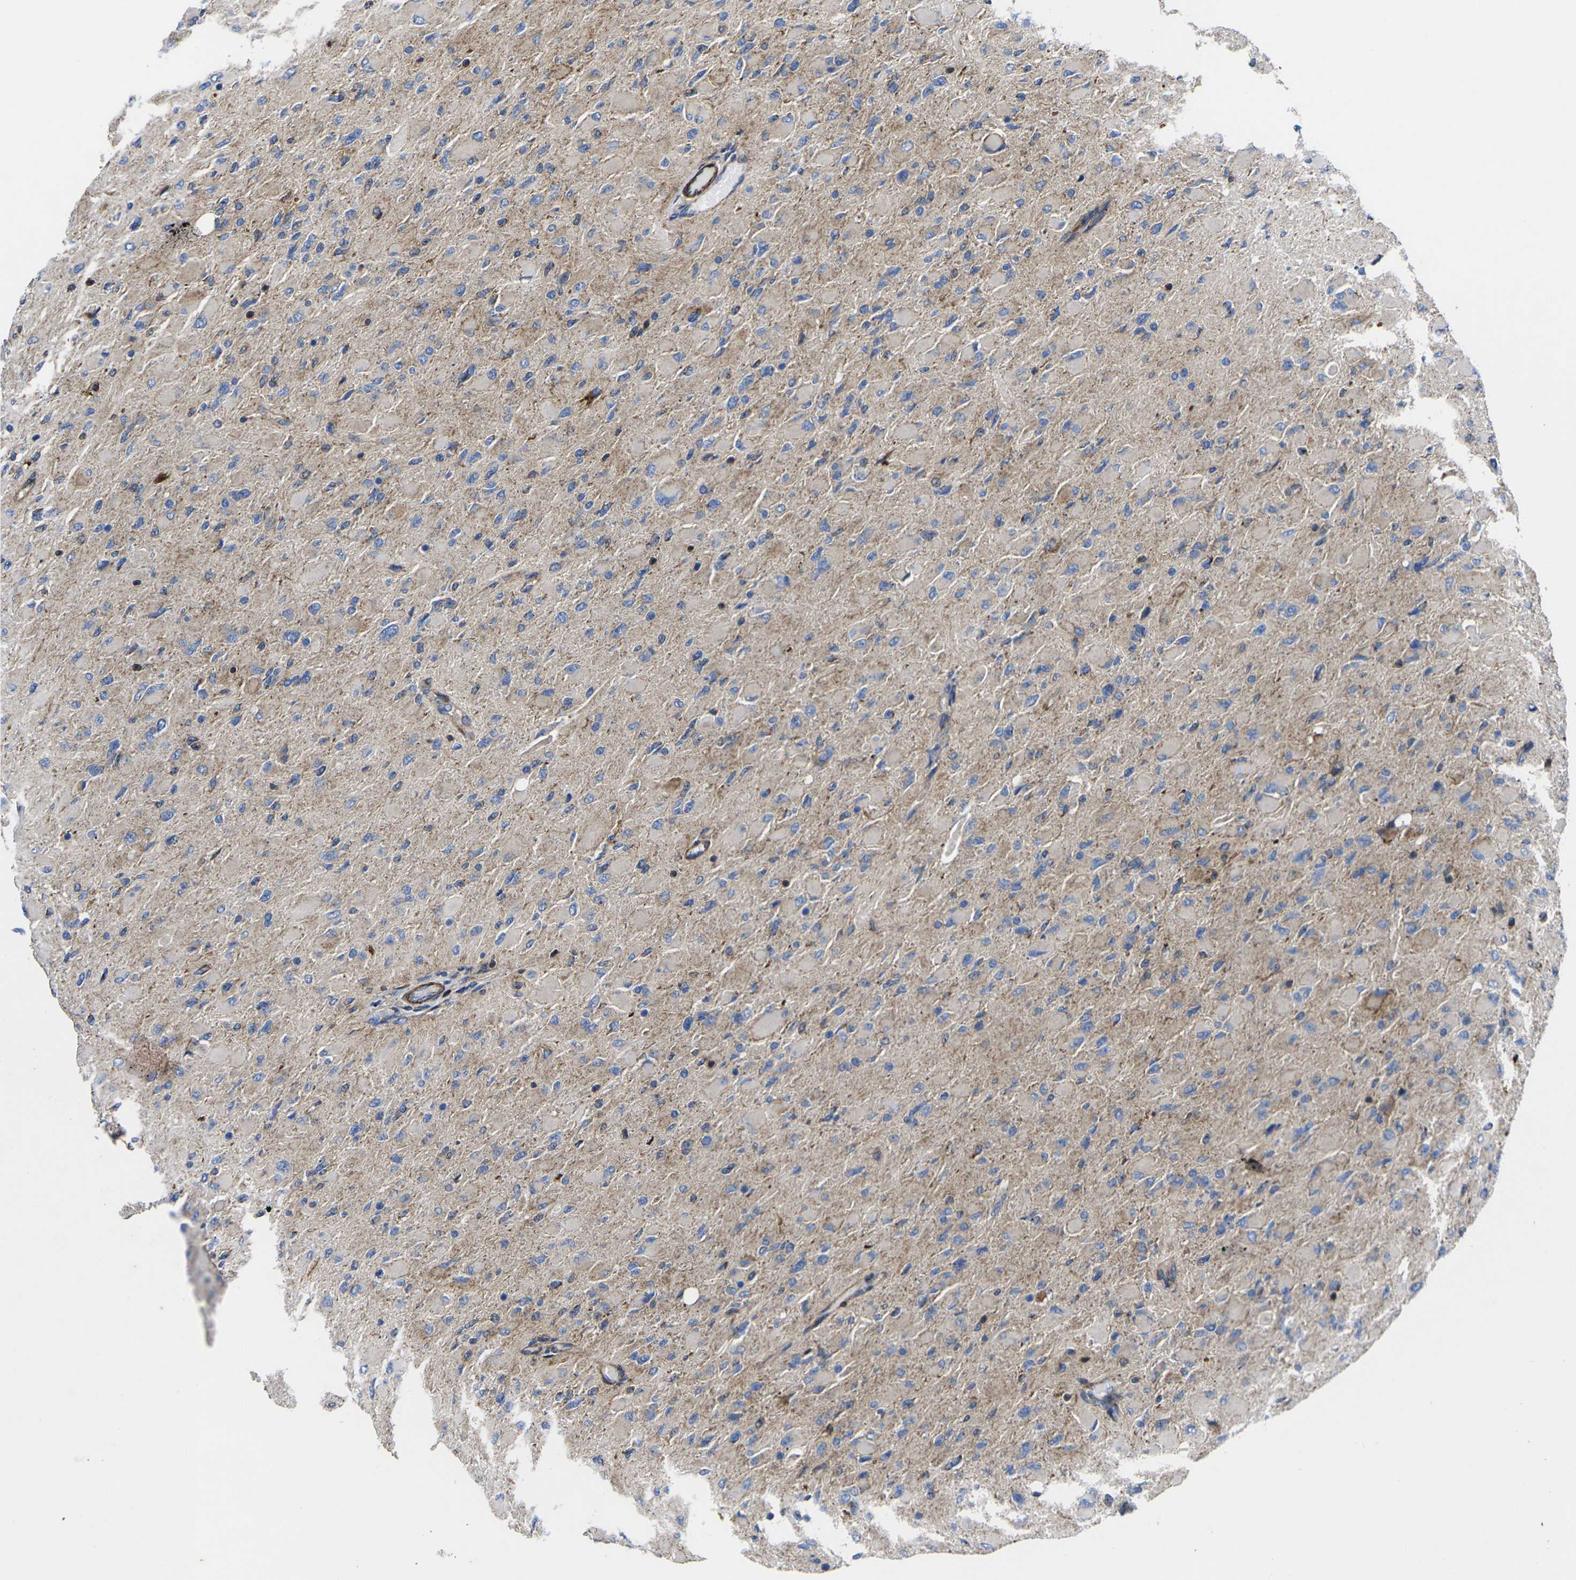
{"staining": {"intensity": "weak", "quantity": "<25%", "location": "cytoplasmic/membranous"}, "tissue": "glioma", "cell_type": "Tumor cells", "image_type": "cancer", "snomed": [{"axis": "morphology", "description": "Glioma, malignant, High grade"}, {"axis": "topography", "description": "Cerebral cortex"}], "caption": "DAB (3,3'-diaminobenzidine) immunohistochemical staining of human malignant glioma (high-grade) reveals no significant expression in tumor cells.", "gene": "GPR4", "patient": {"sex": "female", "age": 36}}